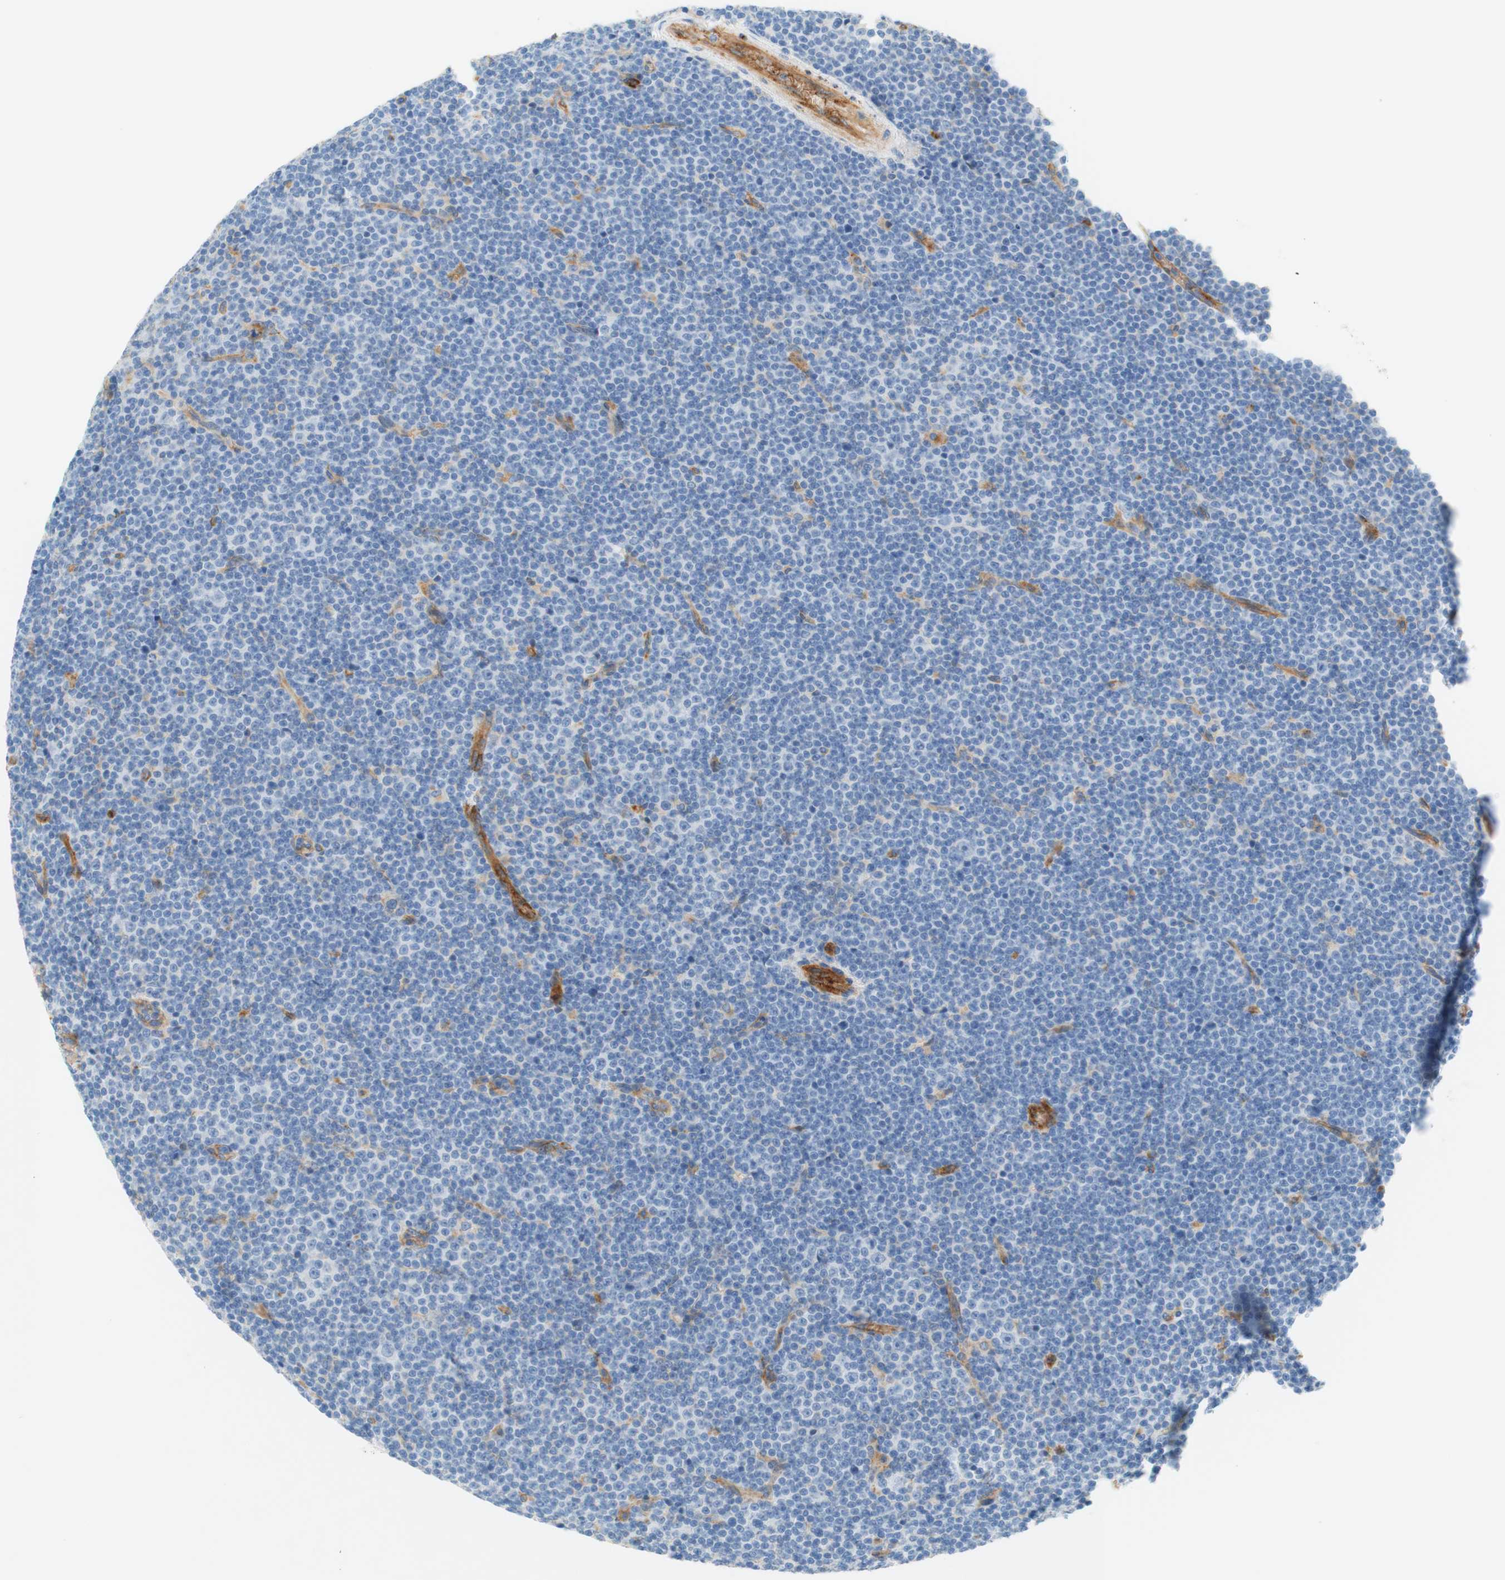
{"staining": {"intensity": "negative", "quantity": "none", "location": "none"}, "tissue": "lymphoma", "cell_type": "Tumor cells", "image_type": "cancer", "snomed": [{"axis": "morphology", "description": "Malignant lymphoma, non-Hodgkin's type, Low grade"}, {"axis": "topography", "description": "Lymph node"}], "caption": "Low-grade malignant lymphoma, non-Hodgkin's type stained for a protein using immunohistochemistry shows no expression tumor cells.", "gene": "STOM", "patient": {"sex": "female", "age": 67}}